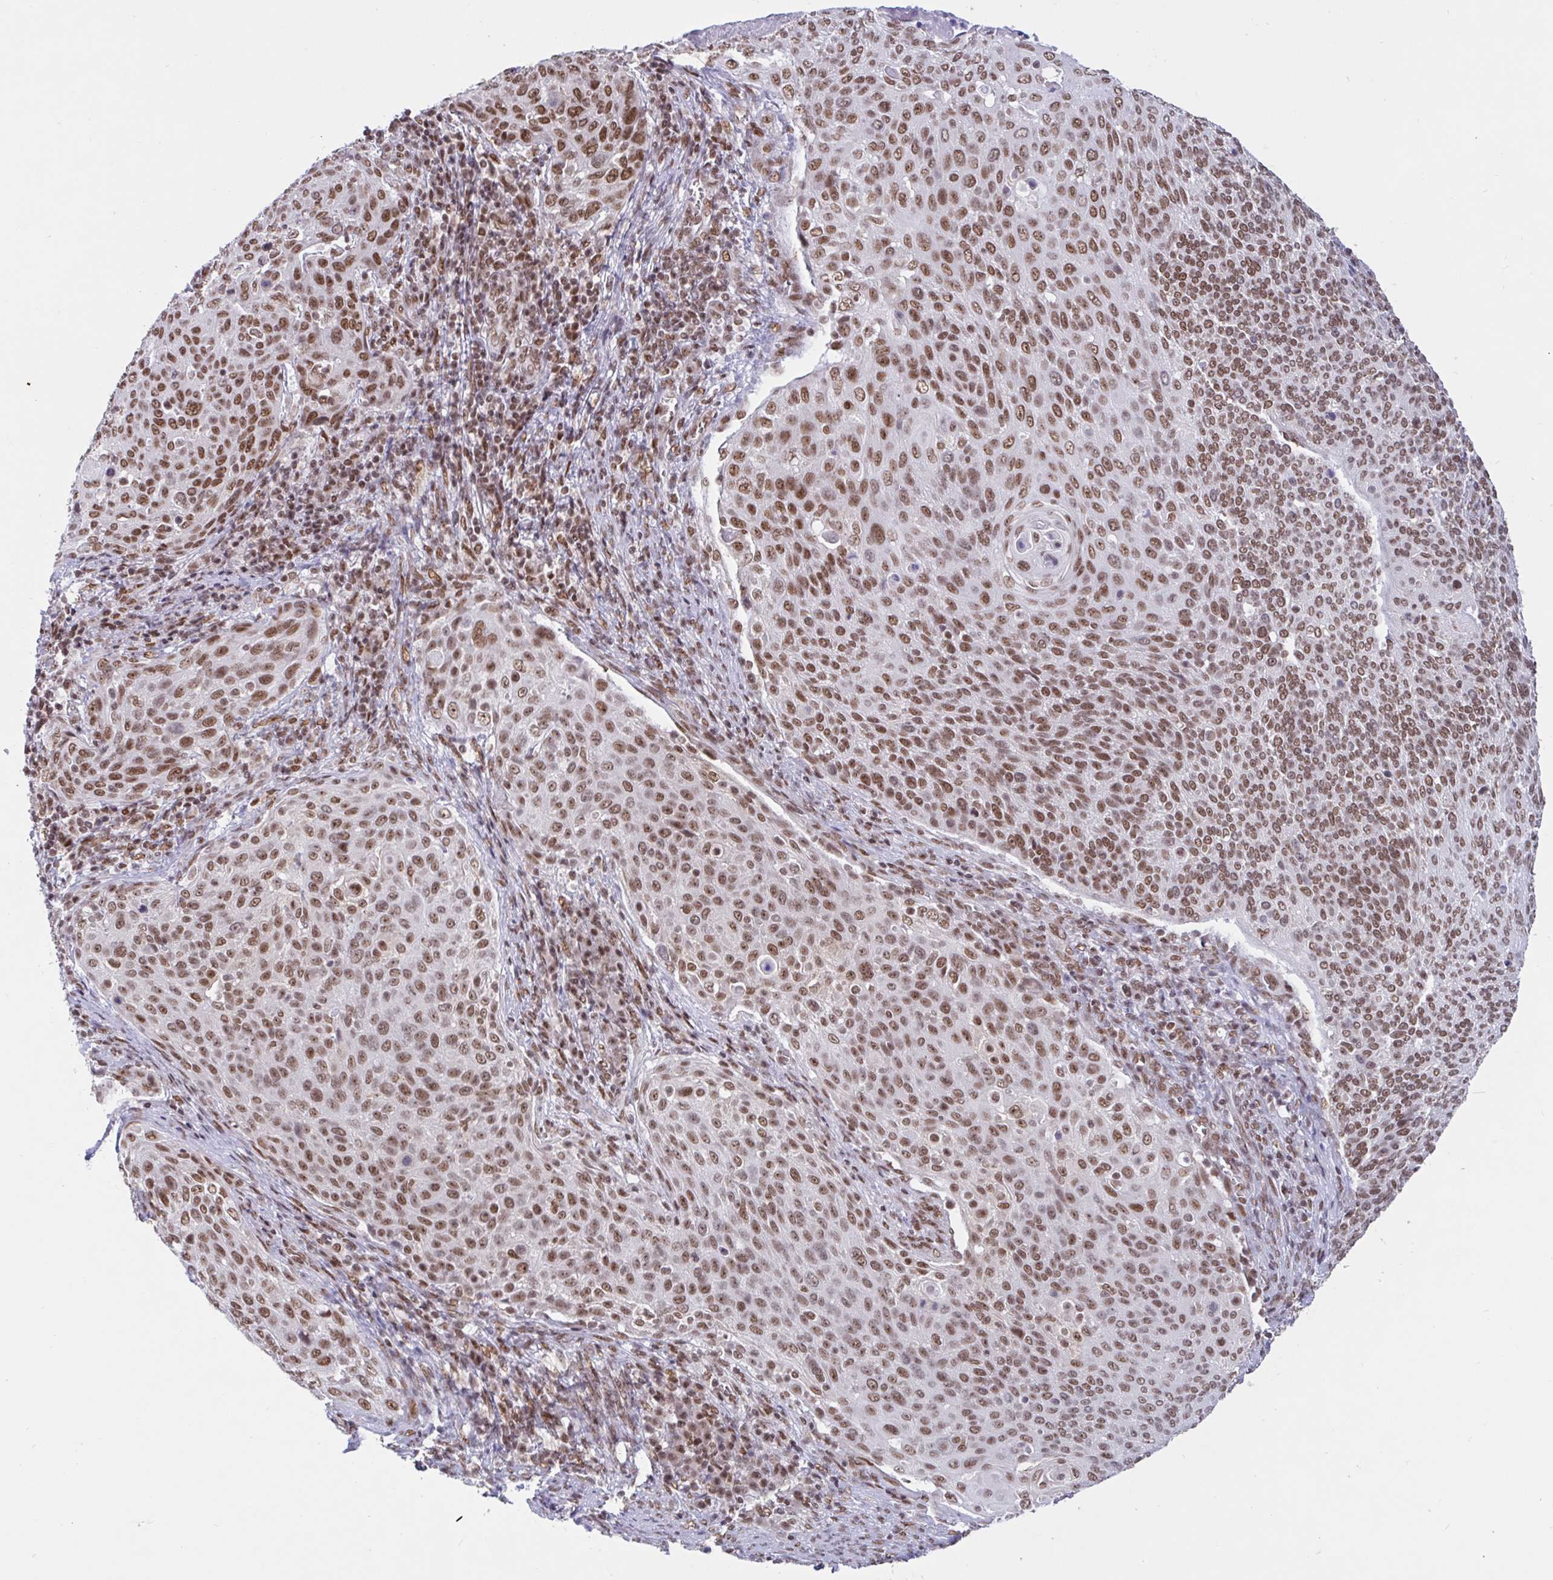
{"staining": {"intensity": "moderate", "quantity": ">75%", "location": "nuclear"}, "tissue": "cervical cancer", "cell_type": "Tumor cells", "image_type": "cancer", "snomed": [{"axis": "morphology", "description": "Squamous cell carcinoma, NOS"}, {"axis": "topography", "description": "Cervix"}], "caption": "Immunohistochemistry (IHC) of human cervical squamous cell carcinoma displays medium levels of moderate nuclear positivity in about >75% of tumor cells.", "gene": "PHF10", "patient": {"sex": "female", "age": 31}}